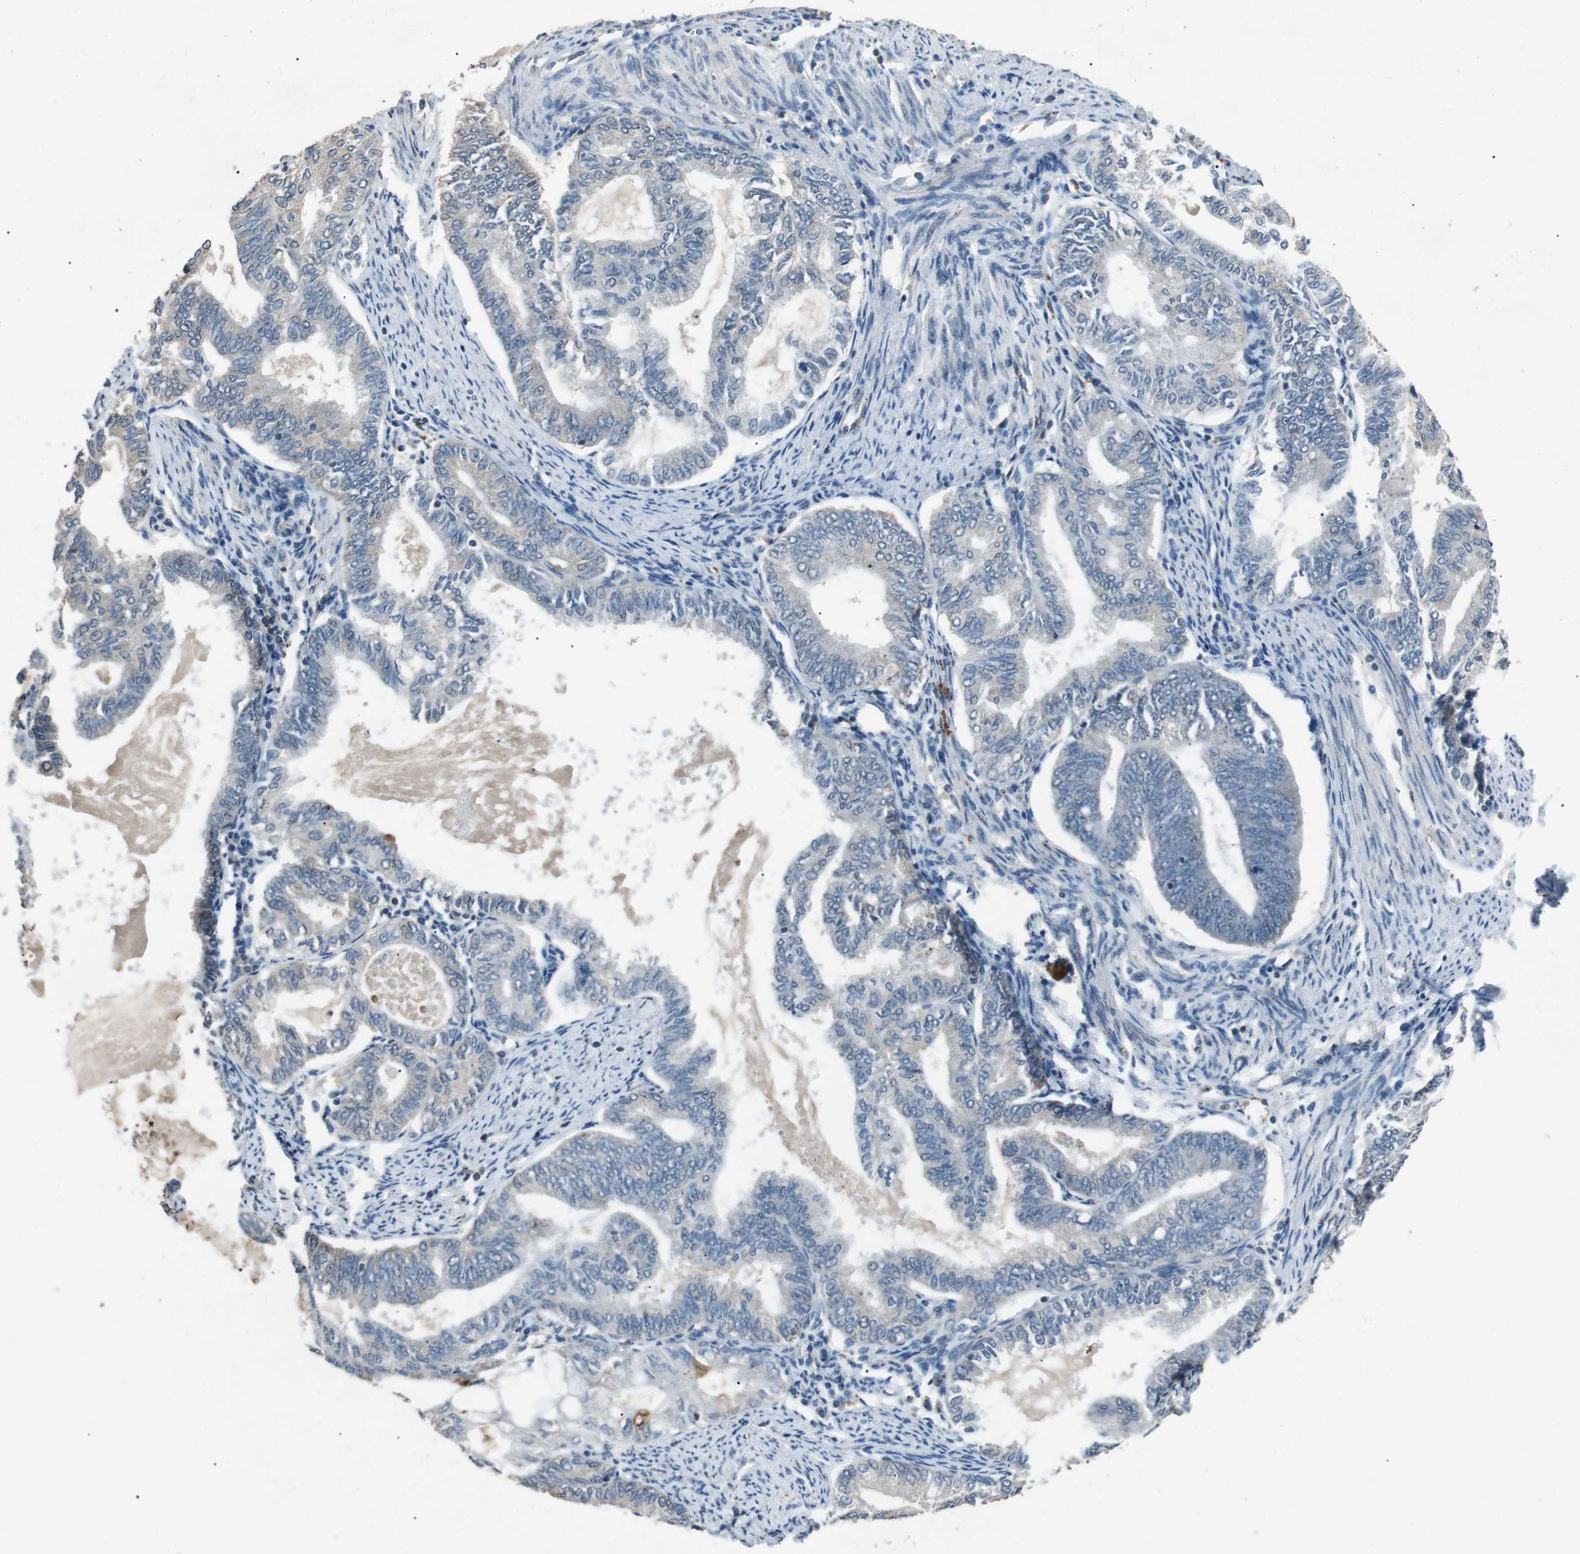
{"staining": {"intensity": "negative", "quantity": "none", "location": "none"}, "tissue": "endometrial cancer", "cell_type": "Tumor cells", "image_type": "cancer", "snomed": [{"axis": "morphology", "description": "Adenocarcinoma, NOS"}, {"axis": "topography", "description": "Endometrium"}], "caption": "This is a micrograph of IHC staining of endometrial cancer (adenocarcinoma), which shows no staining in tumor cells.", "gene": "NEK7", "patient": {"sex": "female", "age": 86}}